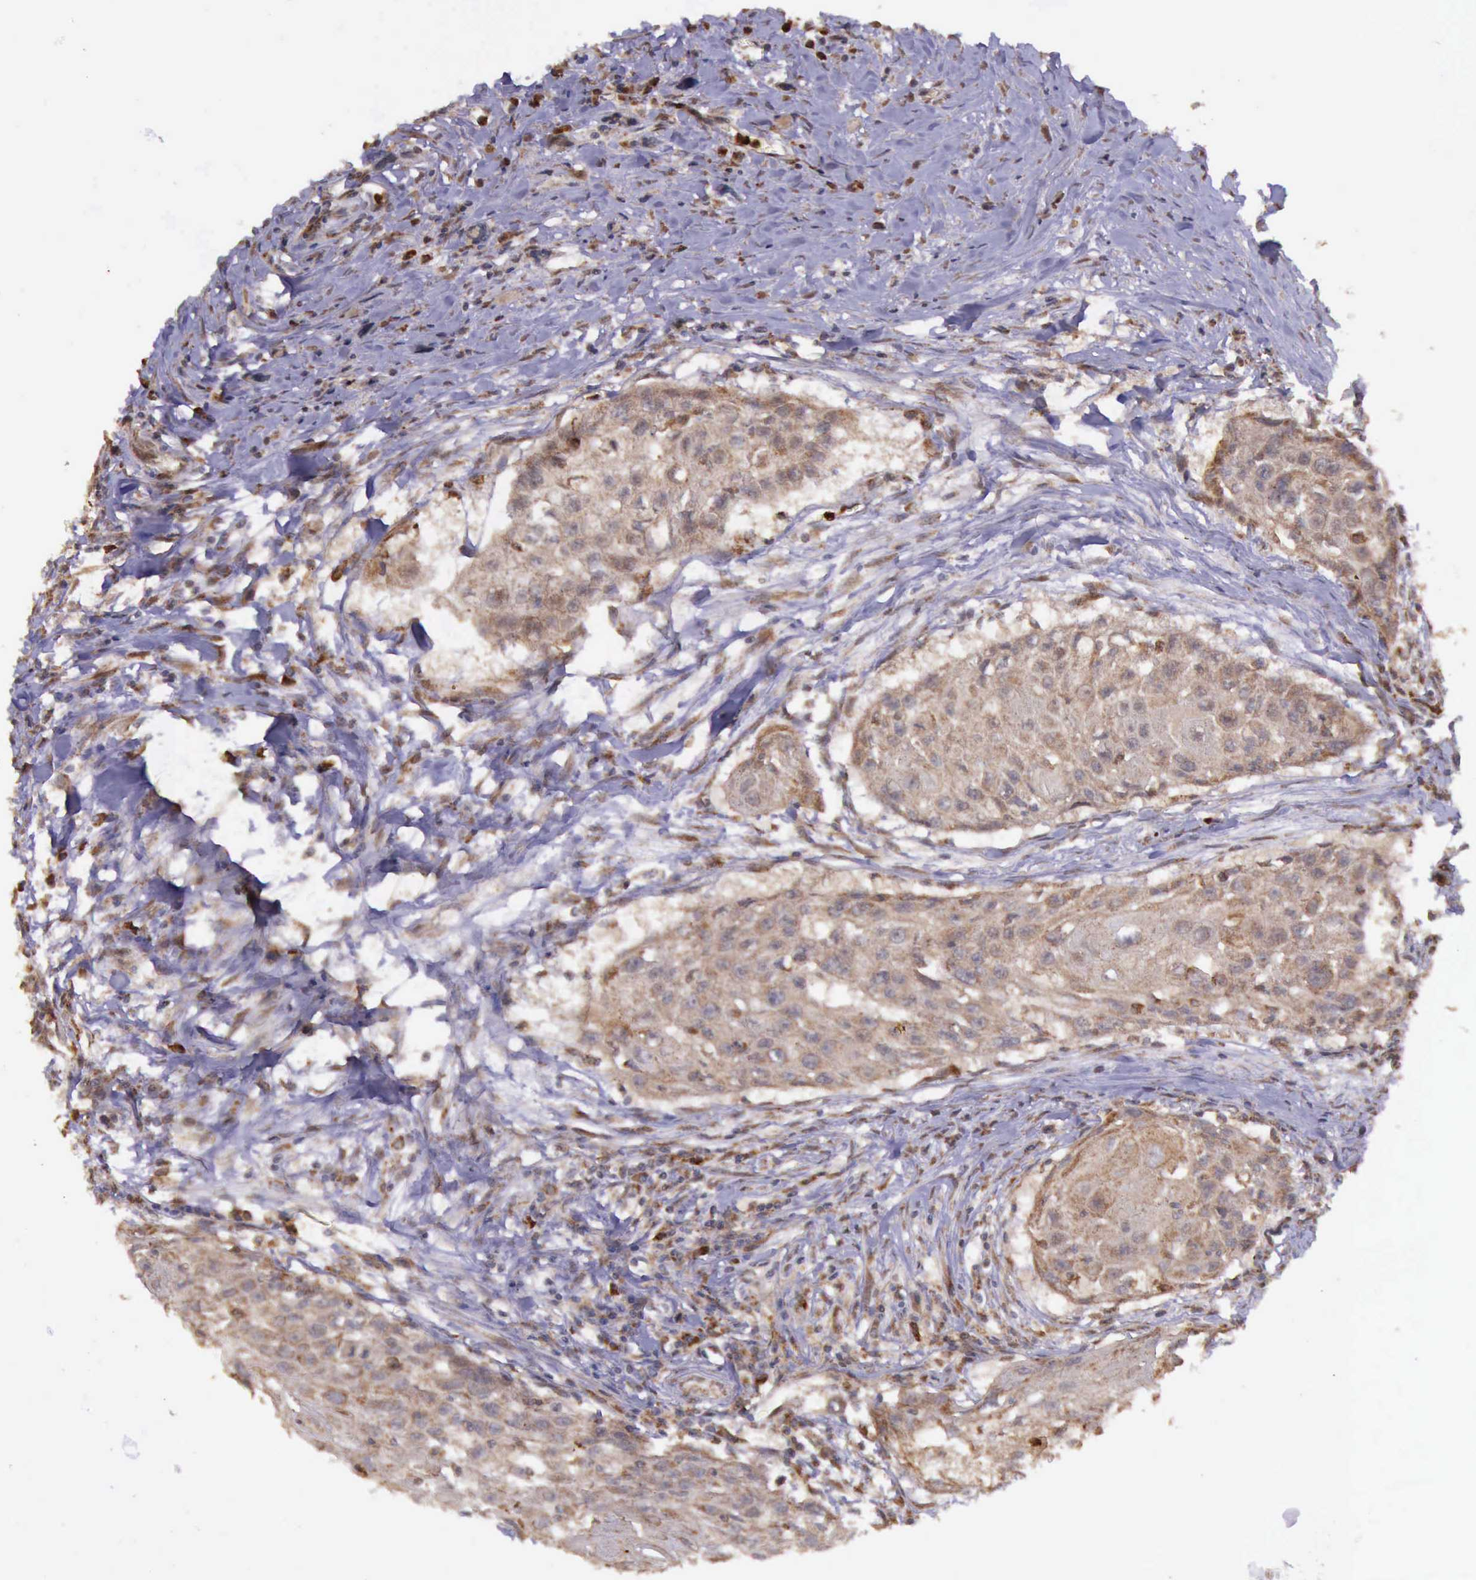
{"staining": {"intensity": "moderate", "quantity": ">75%", "location": "cytoplasmic/membranous"}, "tissue": "head and neck cancer", "cell_type": "Tumor cells", "image_type": "cancer", "snomed": [{"axis": "morphology", "description": "Squamous cell carcinoma, NOS"}, {"axis": "topography", "description": "Head-Neck"}], "caption": "Immunohistochemistry (IHC) photomicrograph of human squamous cell carcinoma (head and neck) stained for a protein (brown), which displays medium levels of moderate cytoplasmic/membranous staining in about >75% of tumor cells.", "gene": "ARMCX3", "patient": {"sex": "male", "age": 64}}